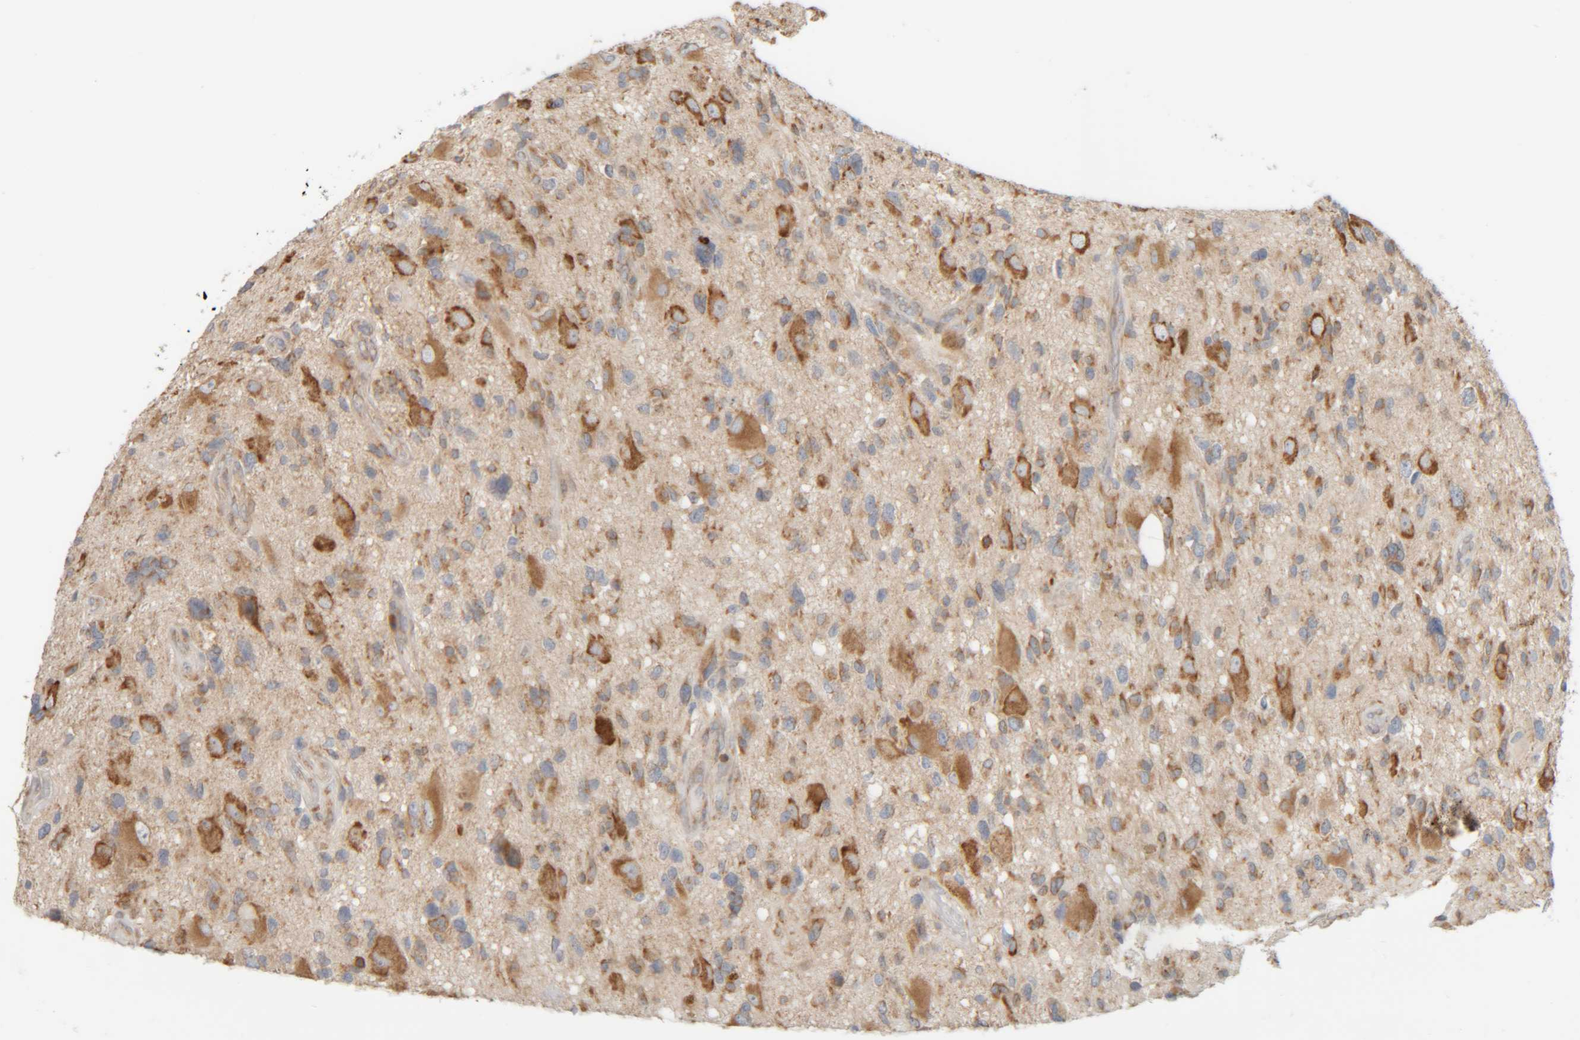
{"staining": {"intensity": "moderate", "quantity": "<25%", "location": "cytoplasmic/membranous"}, "tissue": "glioma", "cell_type": "Tumor cells", "image_type": "cancer", "snomed": [{"axis": "morphology", "description": "Glioma, malignant, High grade"}, {"axis": "topography", "description": "Brain"}], "caption": "Brown immunohistochemical staining in glioma demonstrates moderate cytoplasmic/membranous positivity in approximately <25% of tumor cells.", "gene": "CCDC57", "patient": {"sex": "male", "age": 33}}